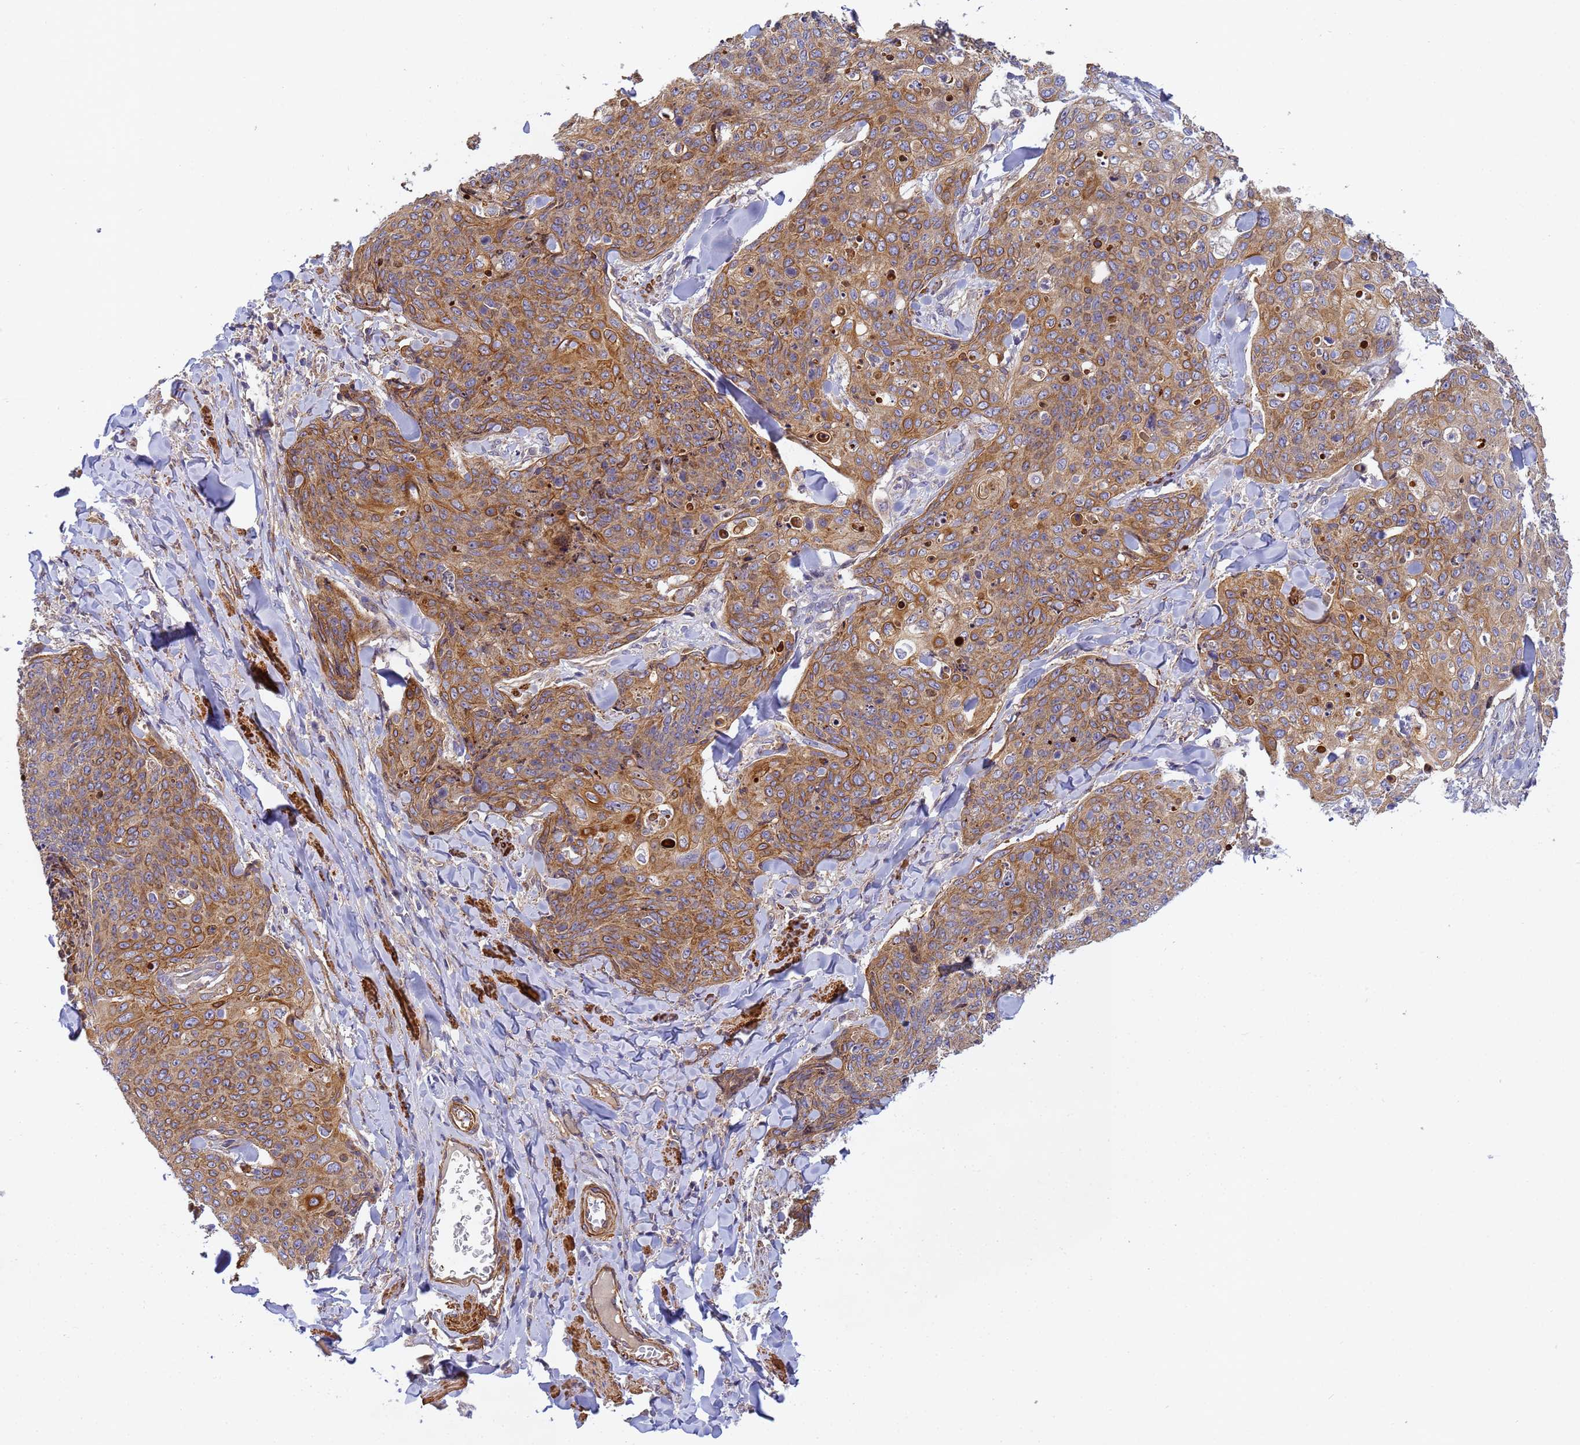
{"staining": {"intensity": "moderate", "quantity": ">75%", "location": "cytoplasmic/membranous"}, "tissue": "skin cancer", "cell_type": "Tumor cells", "image_type": "cancer", "snomed": [{"axis": "morphology", "description": "Squamous cell carcinoma, NOS"}, {"axis": "topography", "description": "Skin"}, {"axis": "topography", "description": "Vulva"}], "caption": "Tumor cells show medium levels of moderate cytoplasmic/membranous positivity in approximately >75% of cells in human skin cancer.", "gene": "RALGAPA2", "patient": {"sex": "female", "age": 85}}